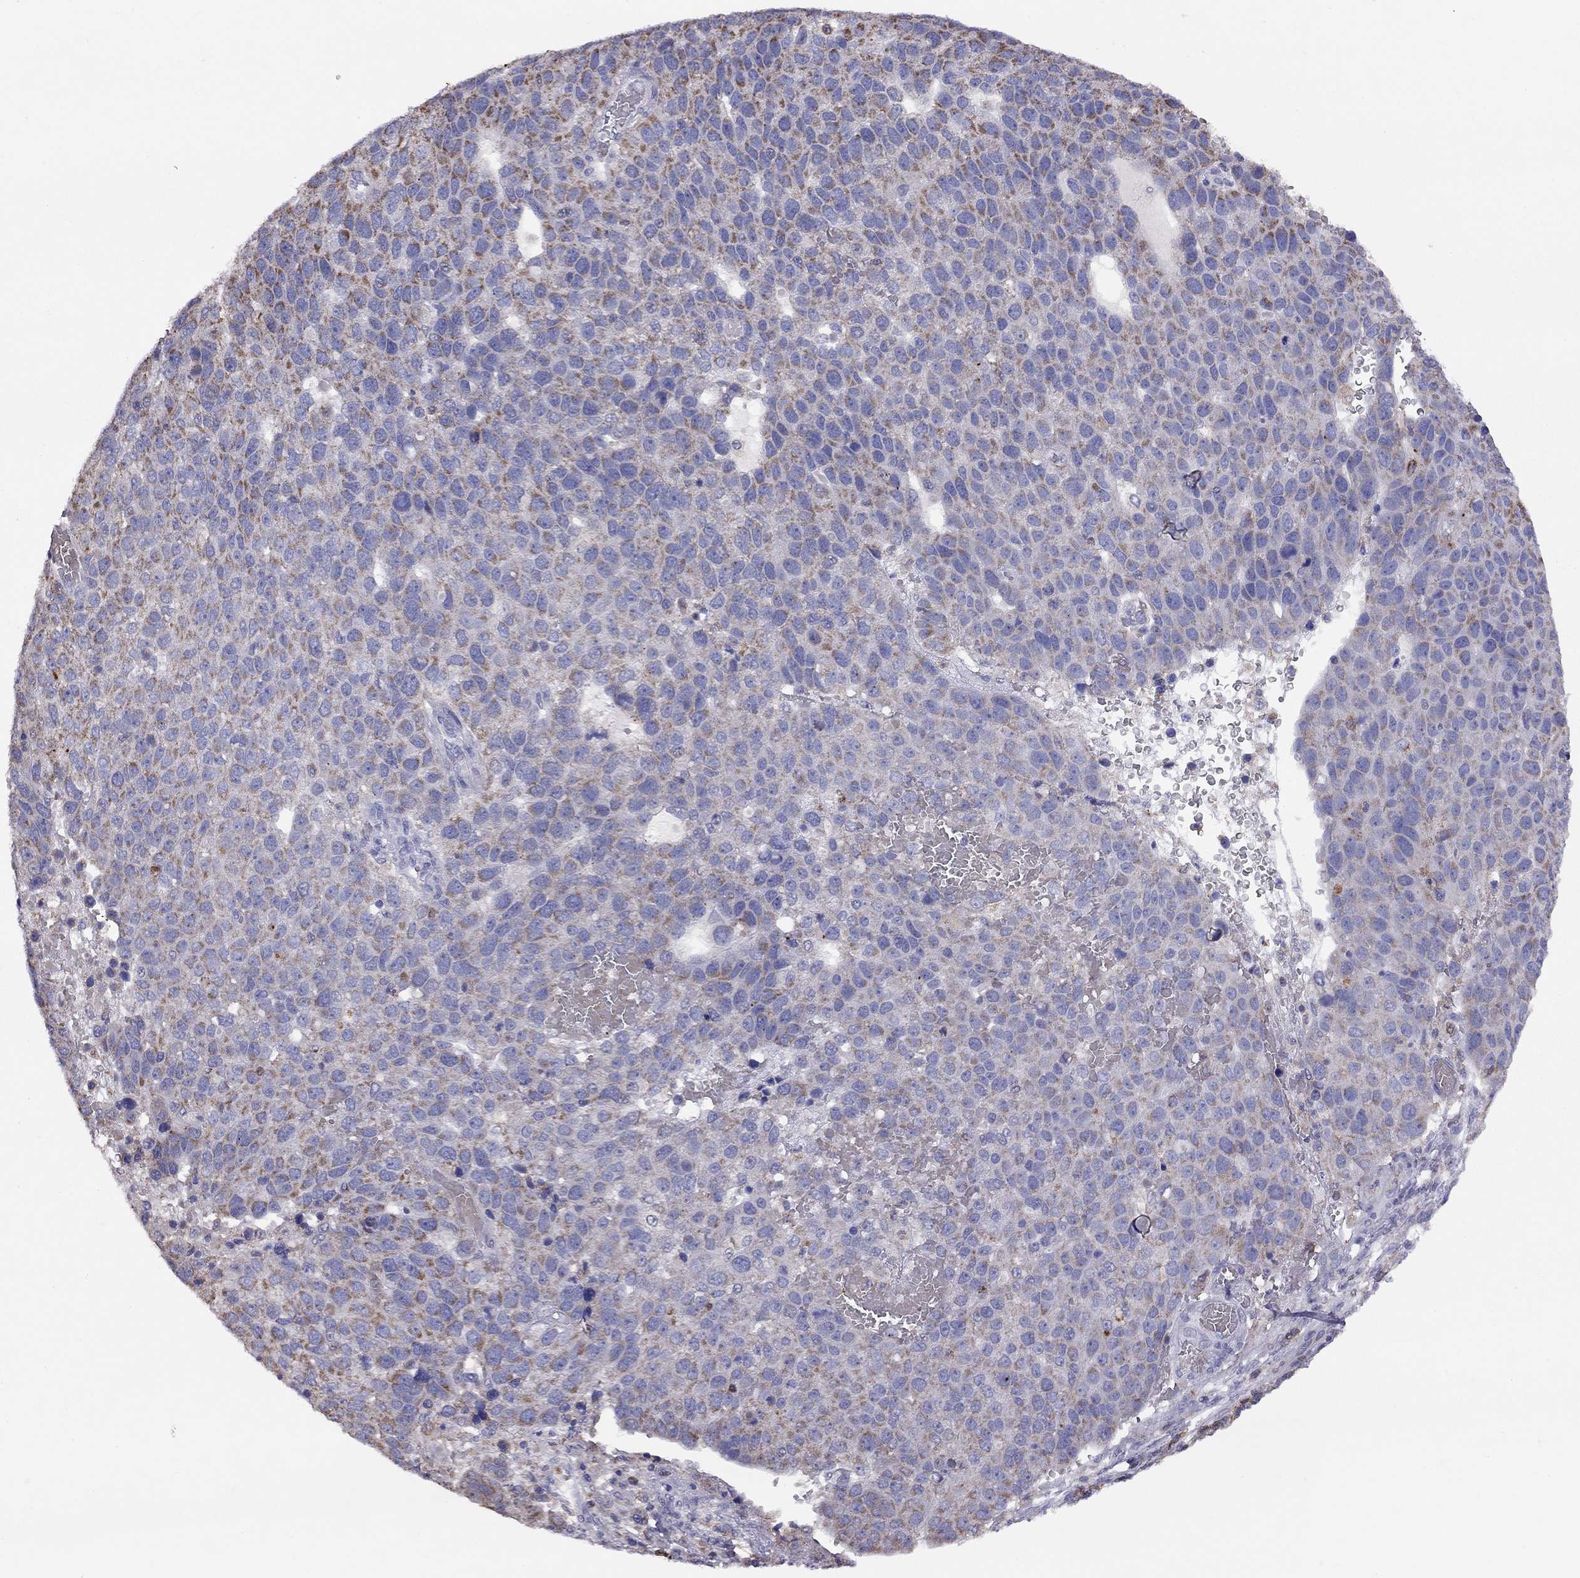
{"staining": {"intensity": "weak", "quantity": "25%-75%", "location": "cytoplasmic/membranous"}, "tissue": "pancreatic cancer", "cell_type": "Tumor cells", "image_type": "cancer", "snomed": [{"axis": "morphology", "description": "Adenocarcinoma, NOS"}, {"axis": "topography", "description": "Pancreas"}], "caption": "This is an image of IHC staining of pancreatic cancer (adenocarcinoma), which shows weak positivity in the cytoplasmic/membranous of tumor cells.", "gene": "CITED1", "patient": {"sex": "female", "age": 61}}